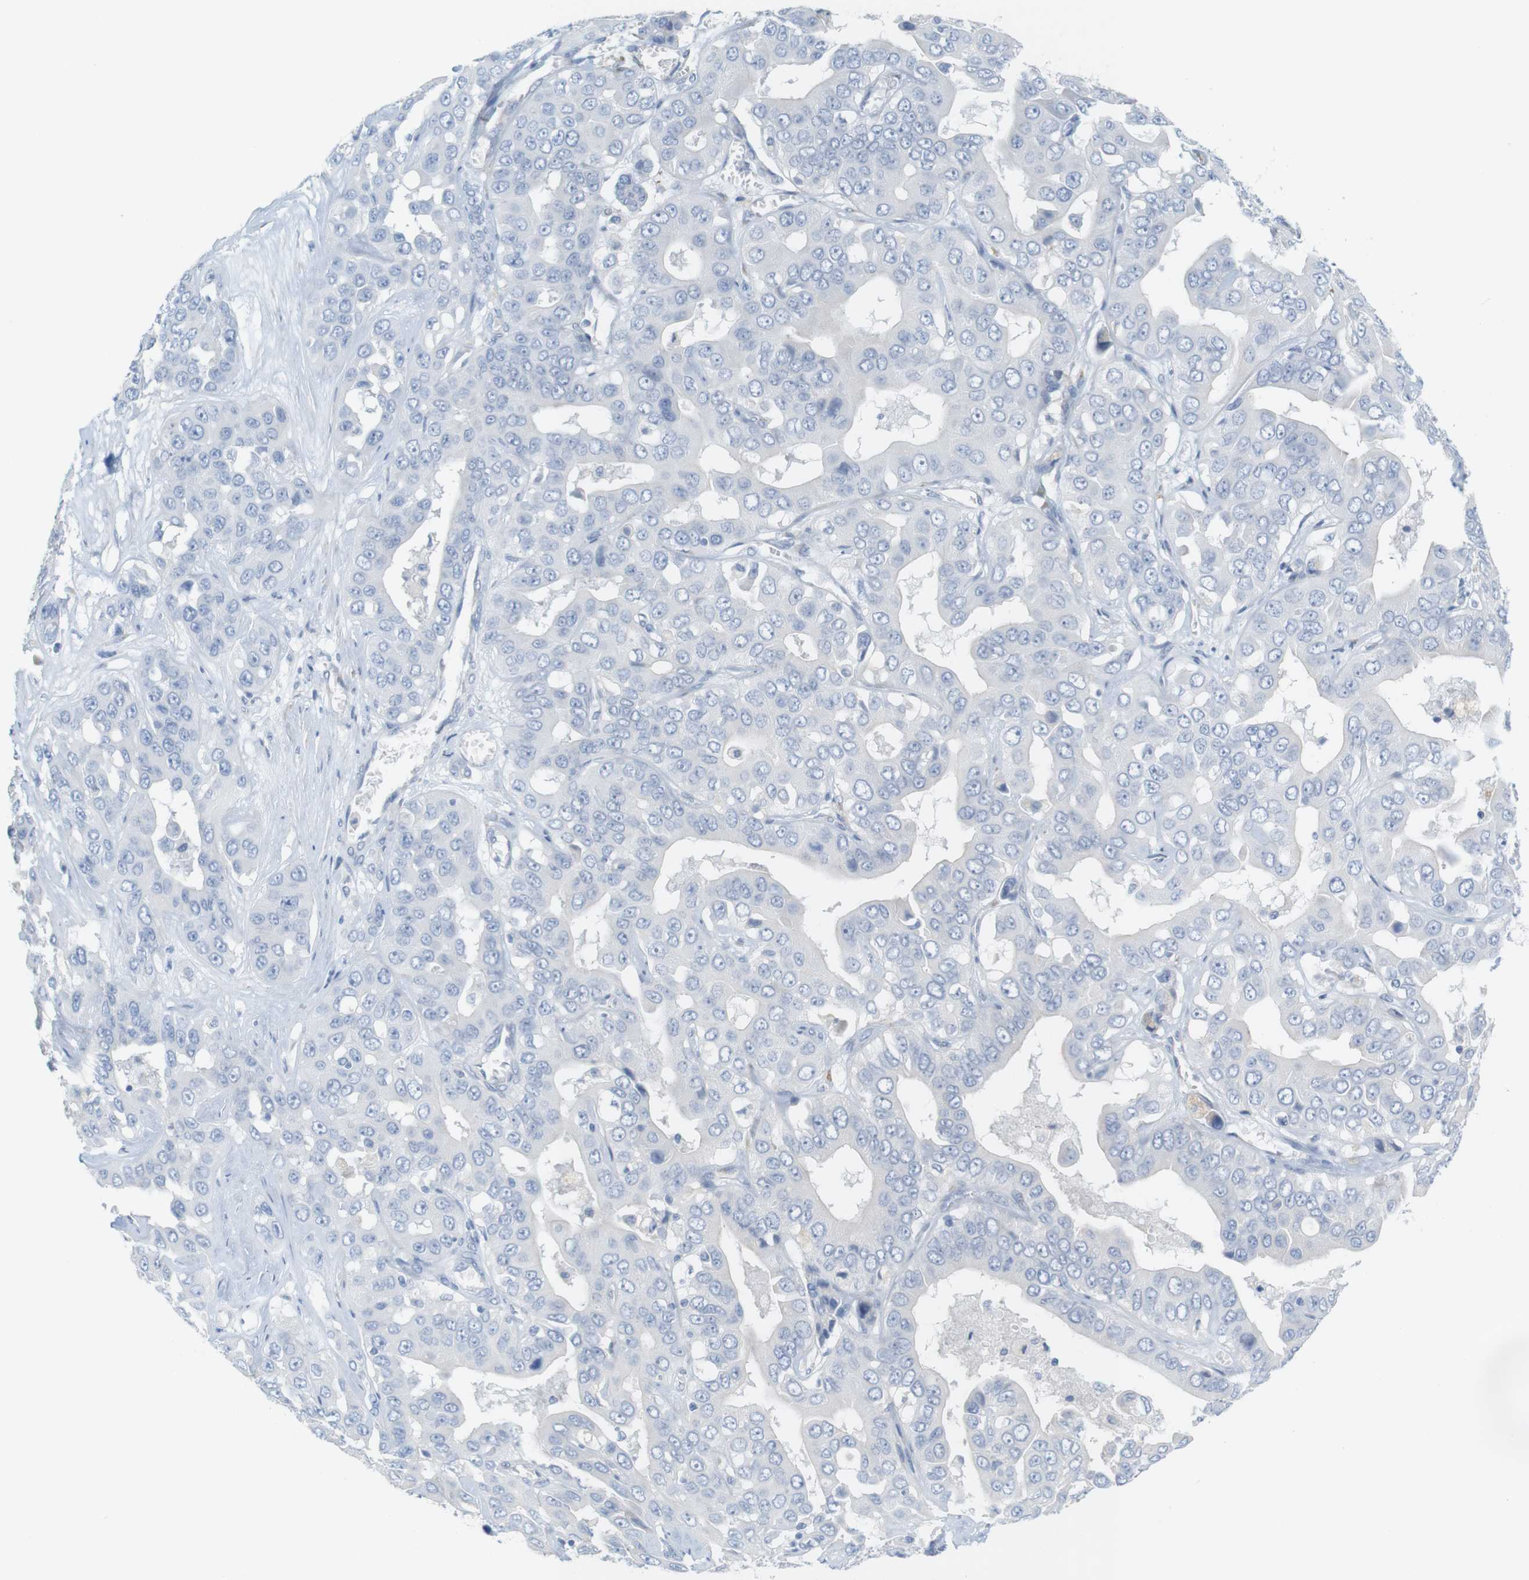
{"staining": {"intensity": "negative", "quantity": "none", "location": "none"}, "tissue": "liver cancer", "cell_type": "Tumor cells", "image_type": "cancer", "snomed": [{"axis": "morphology", "description": "Cholangiocarcinoma"}, {"axis": "topography", "description": "Liver"}], "caption": "Immunohistochemistry of liver cholangiocarcinoma exhibits no expression in tumor cells. (DAB IHC visualized using brightfield microscopy, high magnification).", "gene": "RGS9", "patient": {"sex": "female", "age": 52}}